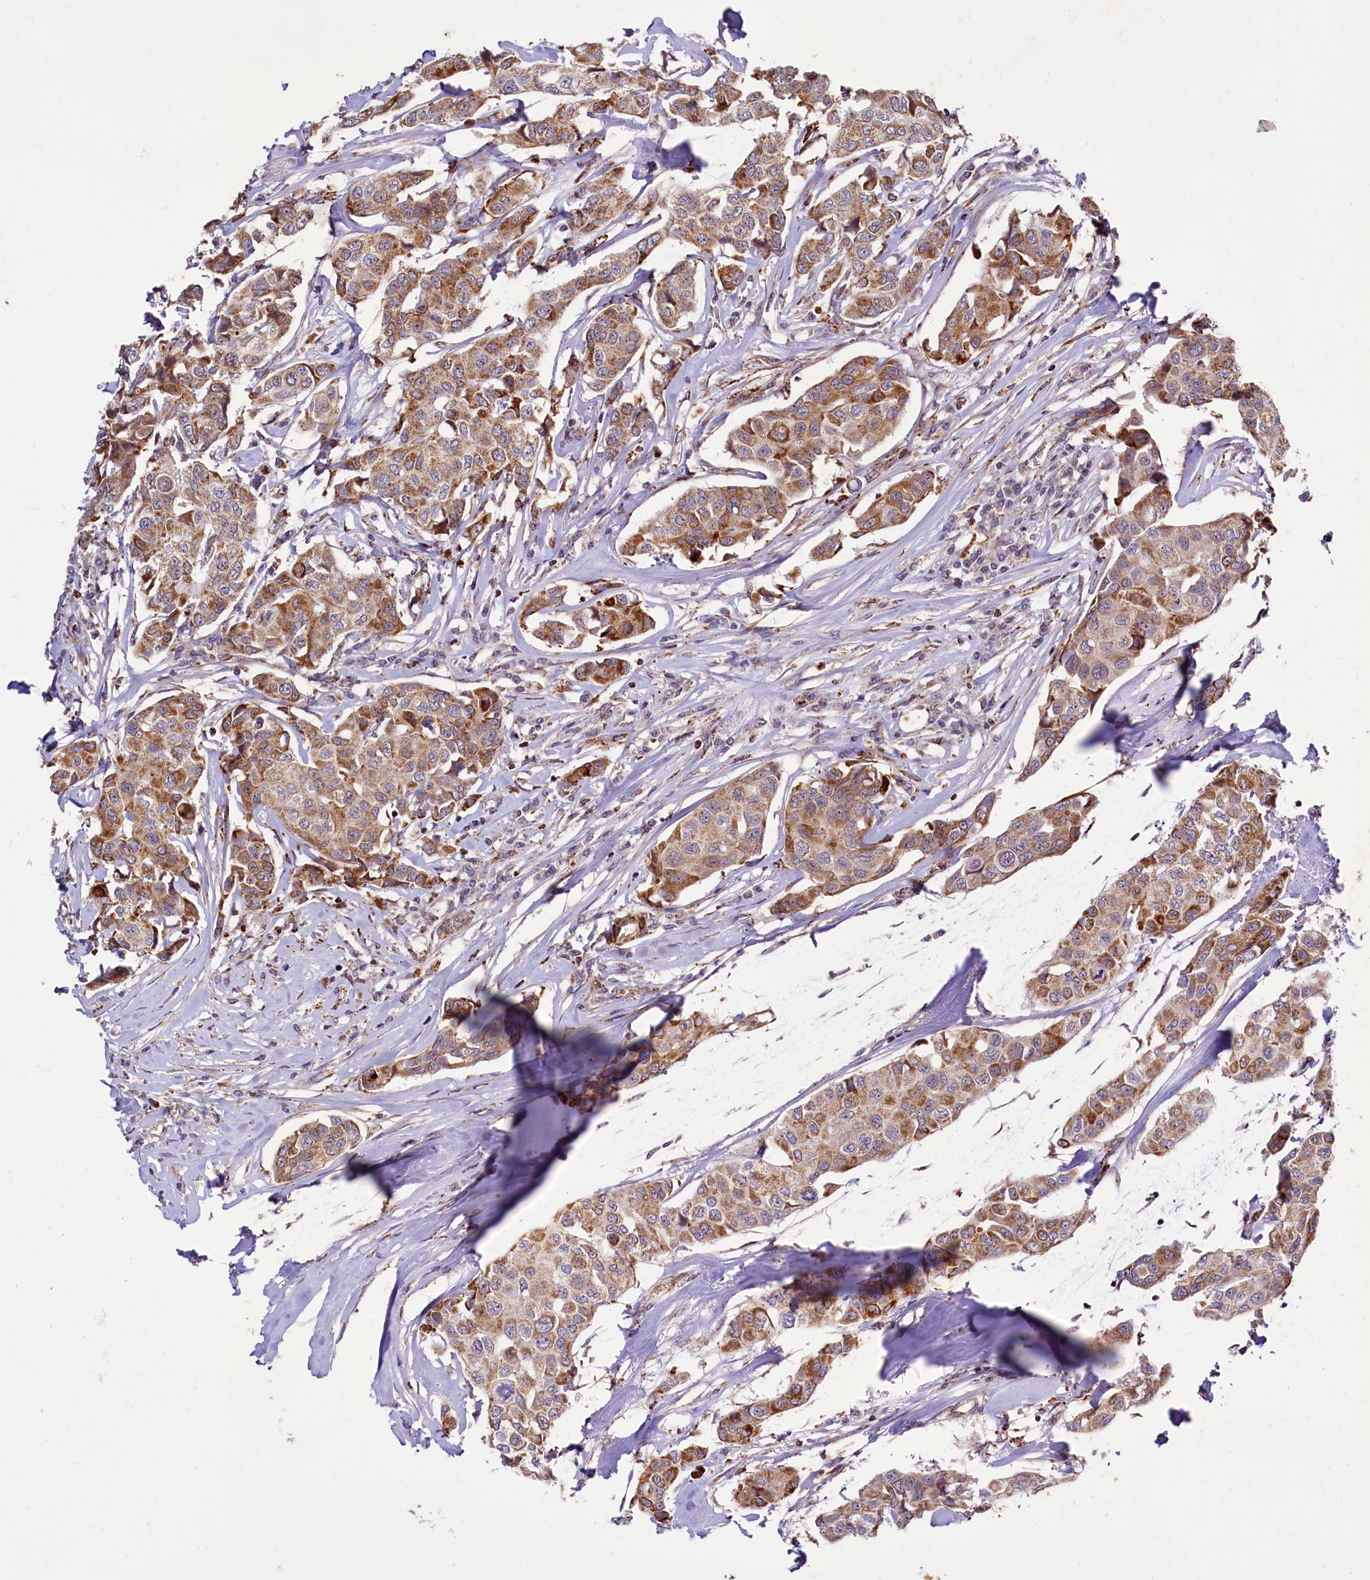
{"staining": {"intensity": "moderate", "quantity": ">75%", "location": "cytoplasmic/membranous"}, "tissue": "breast cancer", "cell_type": "Tumor cells", "image_type": "cancer", "snomed": [{"axis": "morphology", "description": "Duct carcinoma"}, {"axis": "topography", "description": "Breast"}], "caption": "Immunohistochemical staining of intraductal carcinoma (breast) shows moderate cytoplasmic/membranous protein positivity in about >75% of tumor cells.", "gene": "DYNC2H1", "patient": {"sex": "female", "age": 80}}